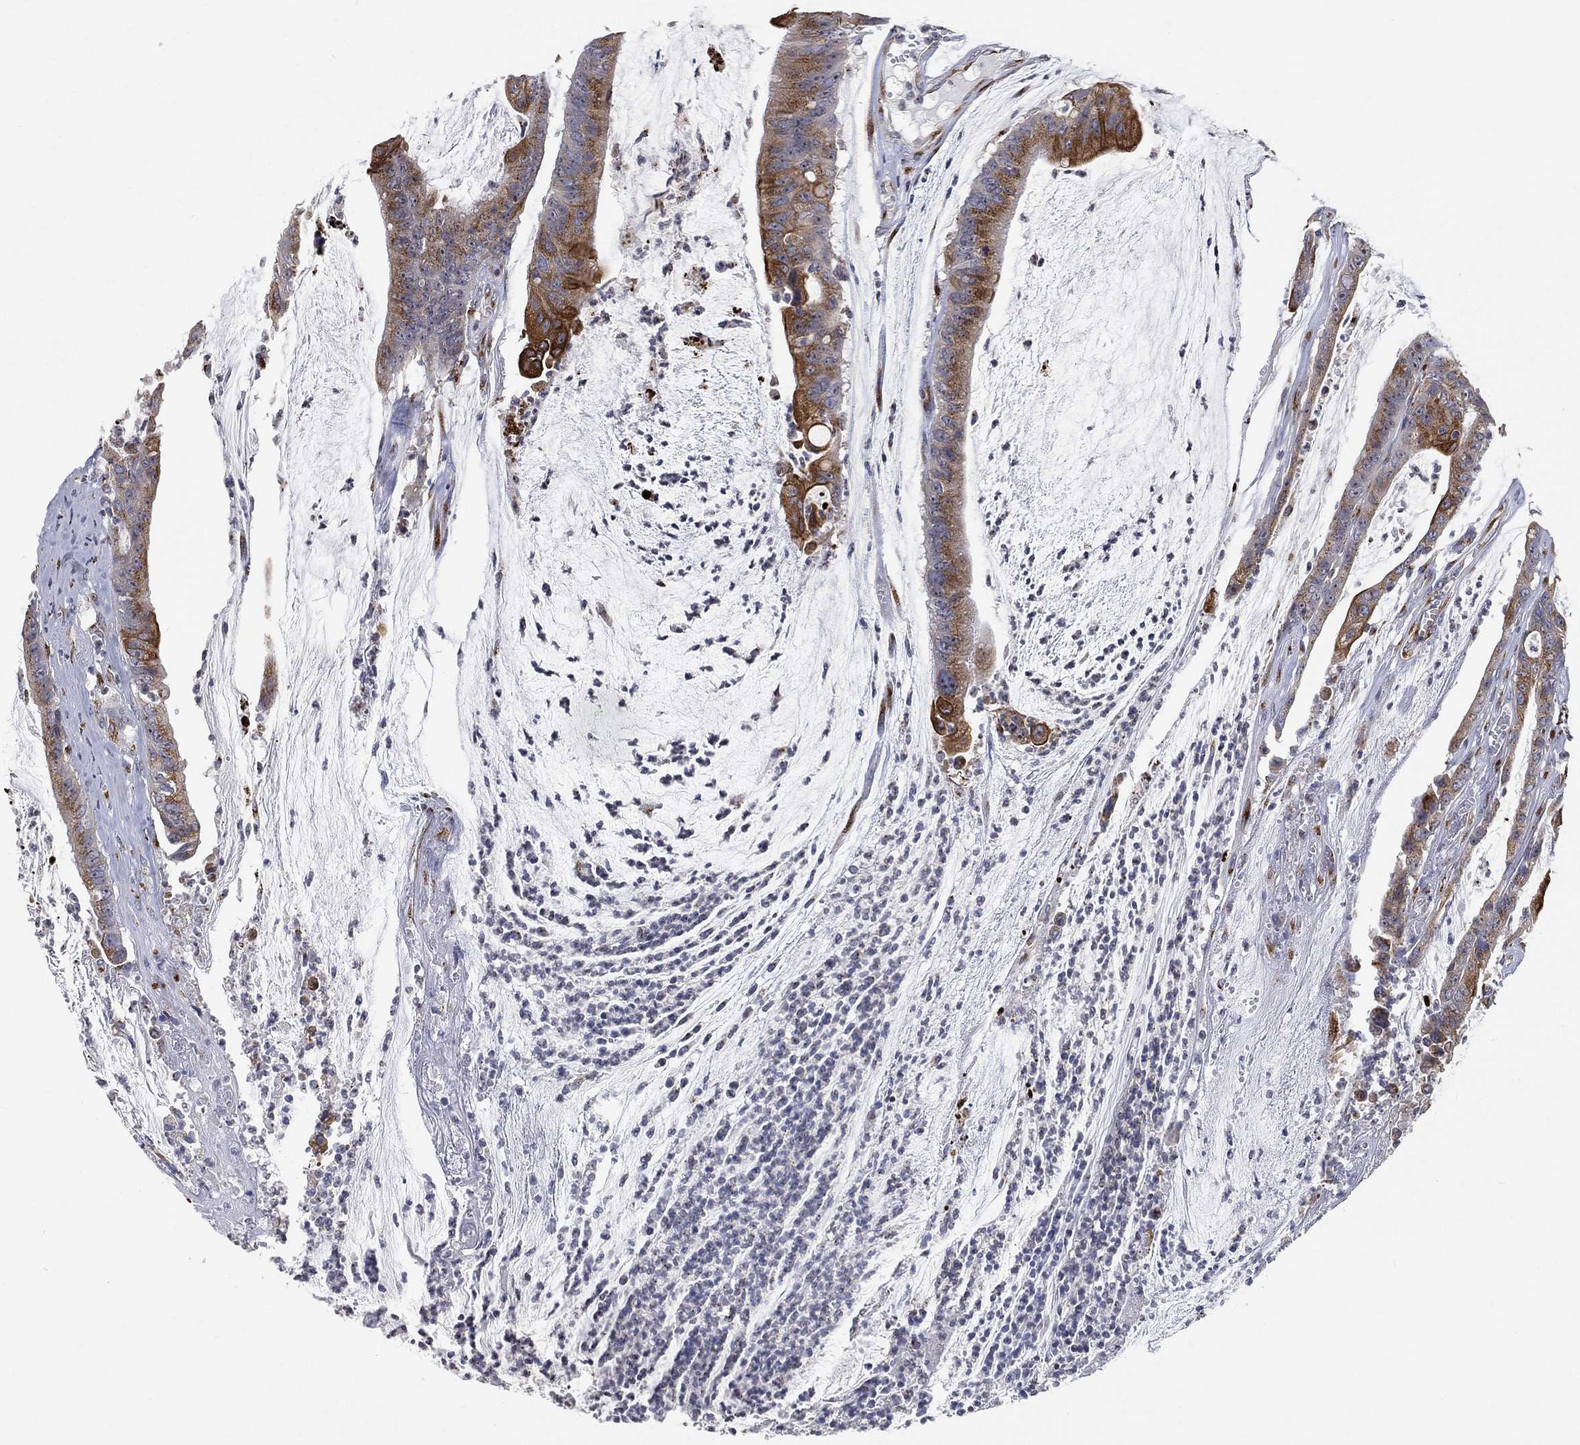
{"staining": {"intensity": "strong", "quantity": "25%-75%", "location": "cytoplasmic/membranous"}, "tissue": "colorectal cancer", "cell_type": "Tumor cells", "image_type": "cancer", "snomed": [{"axis": "morphology", "description": "Adenocarcinoma, NOS"}, {"axis": "topography", "description": "Colon"}], "caption": "Adenocarcinoma (colorectal) tissue reveals strong cytoplasmic/membranous positivity in approximately 25%-75% of tumor cells", "gene": "TICAM1", "patient": {"sex": "female", "age": 69}}